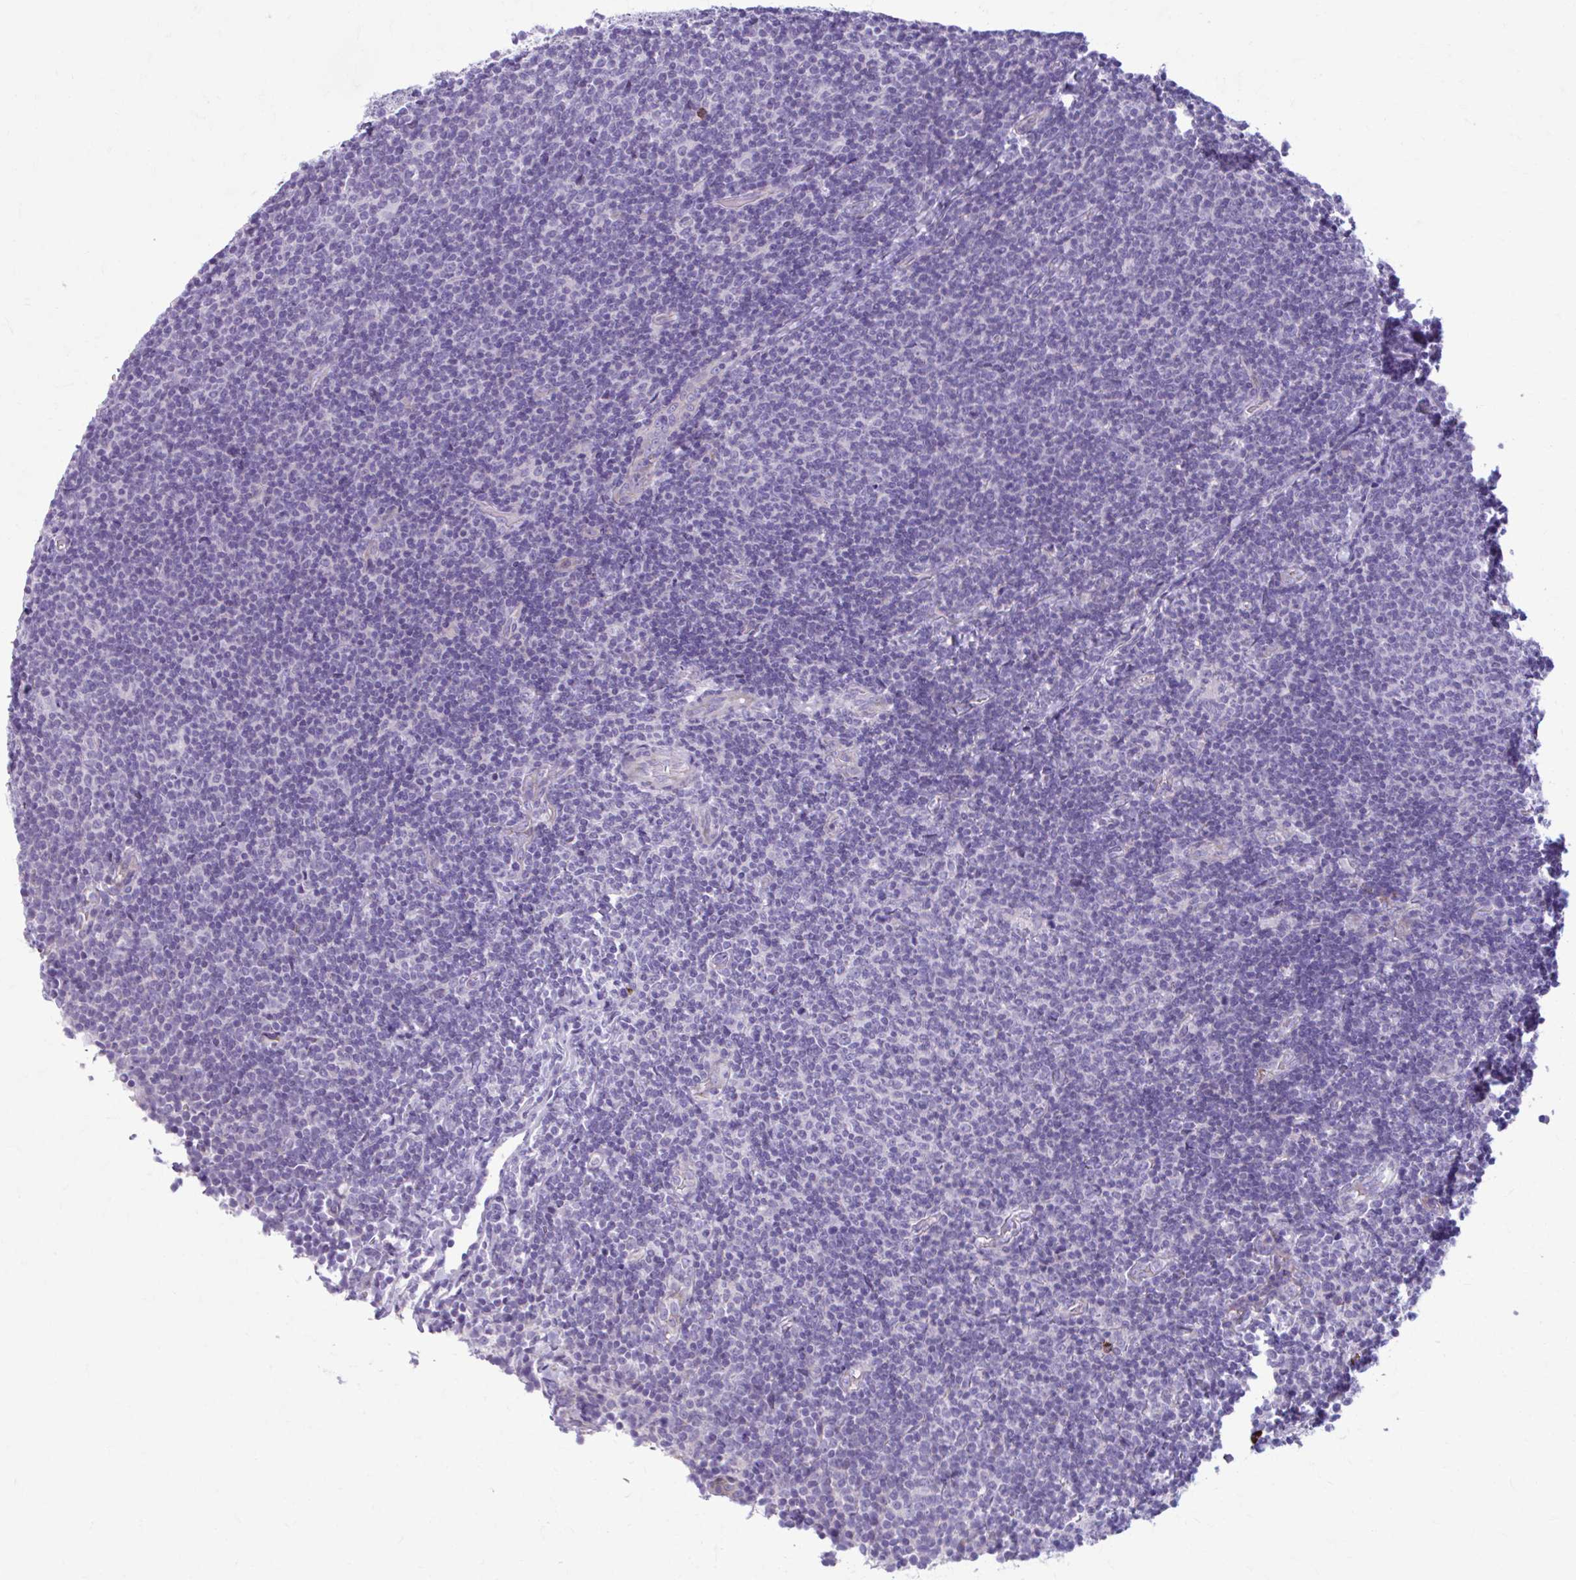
{"staining": {"intensity": "negative", "quantity": "none", "location": "none"}, "tissue": "lymphoma", "cell_type": "Tumor cells", "image_type": "cancer", "snomed": [{"axis": "morphology", "description": "Malignant lymphoma, non-Hodgkin's type, Low grade"}, {"axis": "topography", "description": "Lymph node"}], "caption": "Micrograph shows no protein staining in tumor cells of malignant lymphoma, non-Hodgkin's type (low-grade) tissue.", "gene": "C12orf71", "patient": {"sex": "male", "age": 52}}